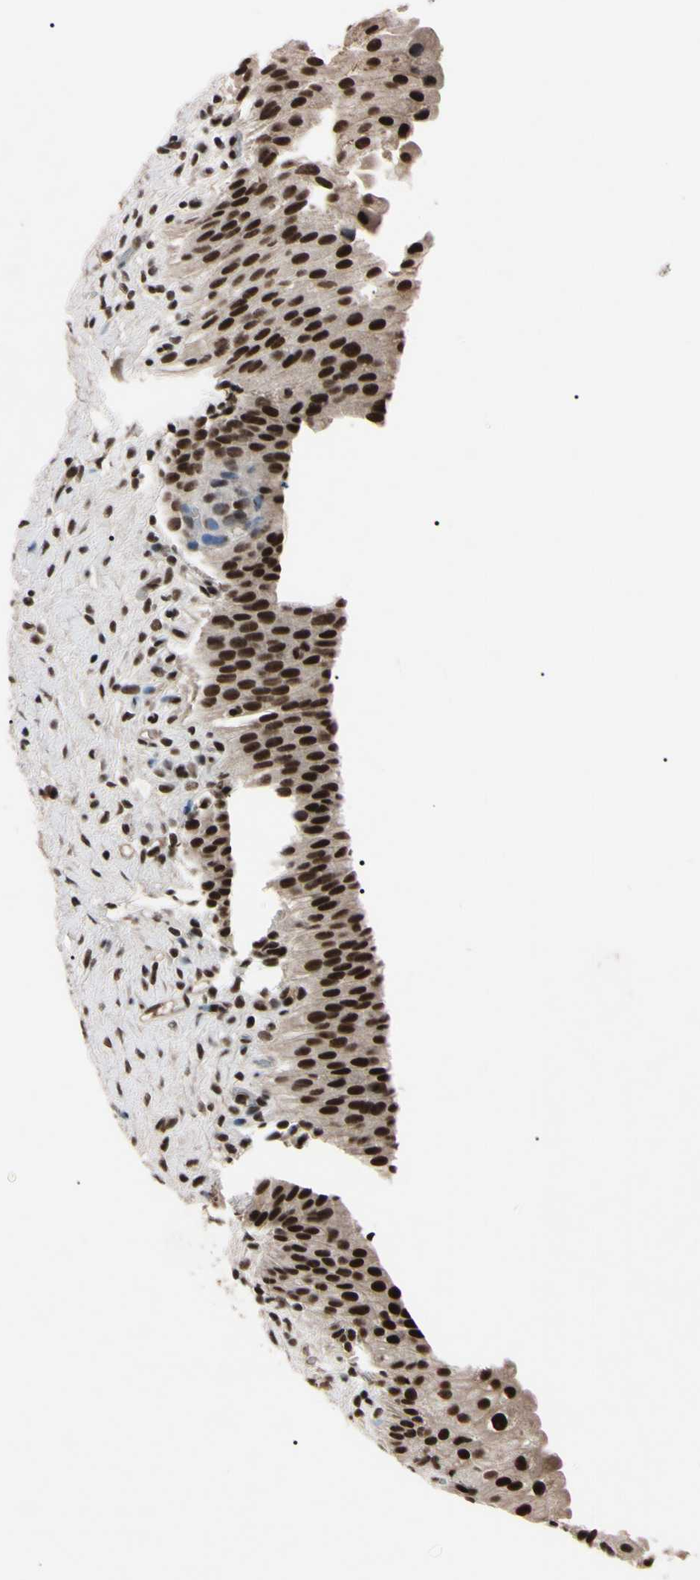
{"staining": {"intensity": "strong", "quantity": ">75%", "location": "nuclear"}, "tissue": "urinary bladder", "cell_type": "Urothelial cells", "image_type": "normal", "snomed": [{"axis": "morphology", "description": "Normal tissue, NOS"}, {"axis": "morphology", "description": "Urothelial carcinoma, High grade"}, {"axis": "topography", "description": "Urinary bladder"}], "caption": "IHC image of normal human urinary bladder stained for a protein (brown), which shows high levels of strong nuclear expression in about >75% of urothelial cells.", "gene": "YY1", "patient": {"sex": "male", "age": 46}}